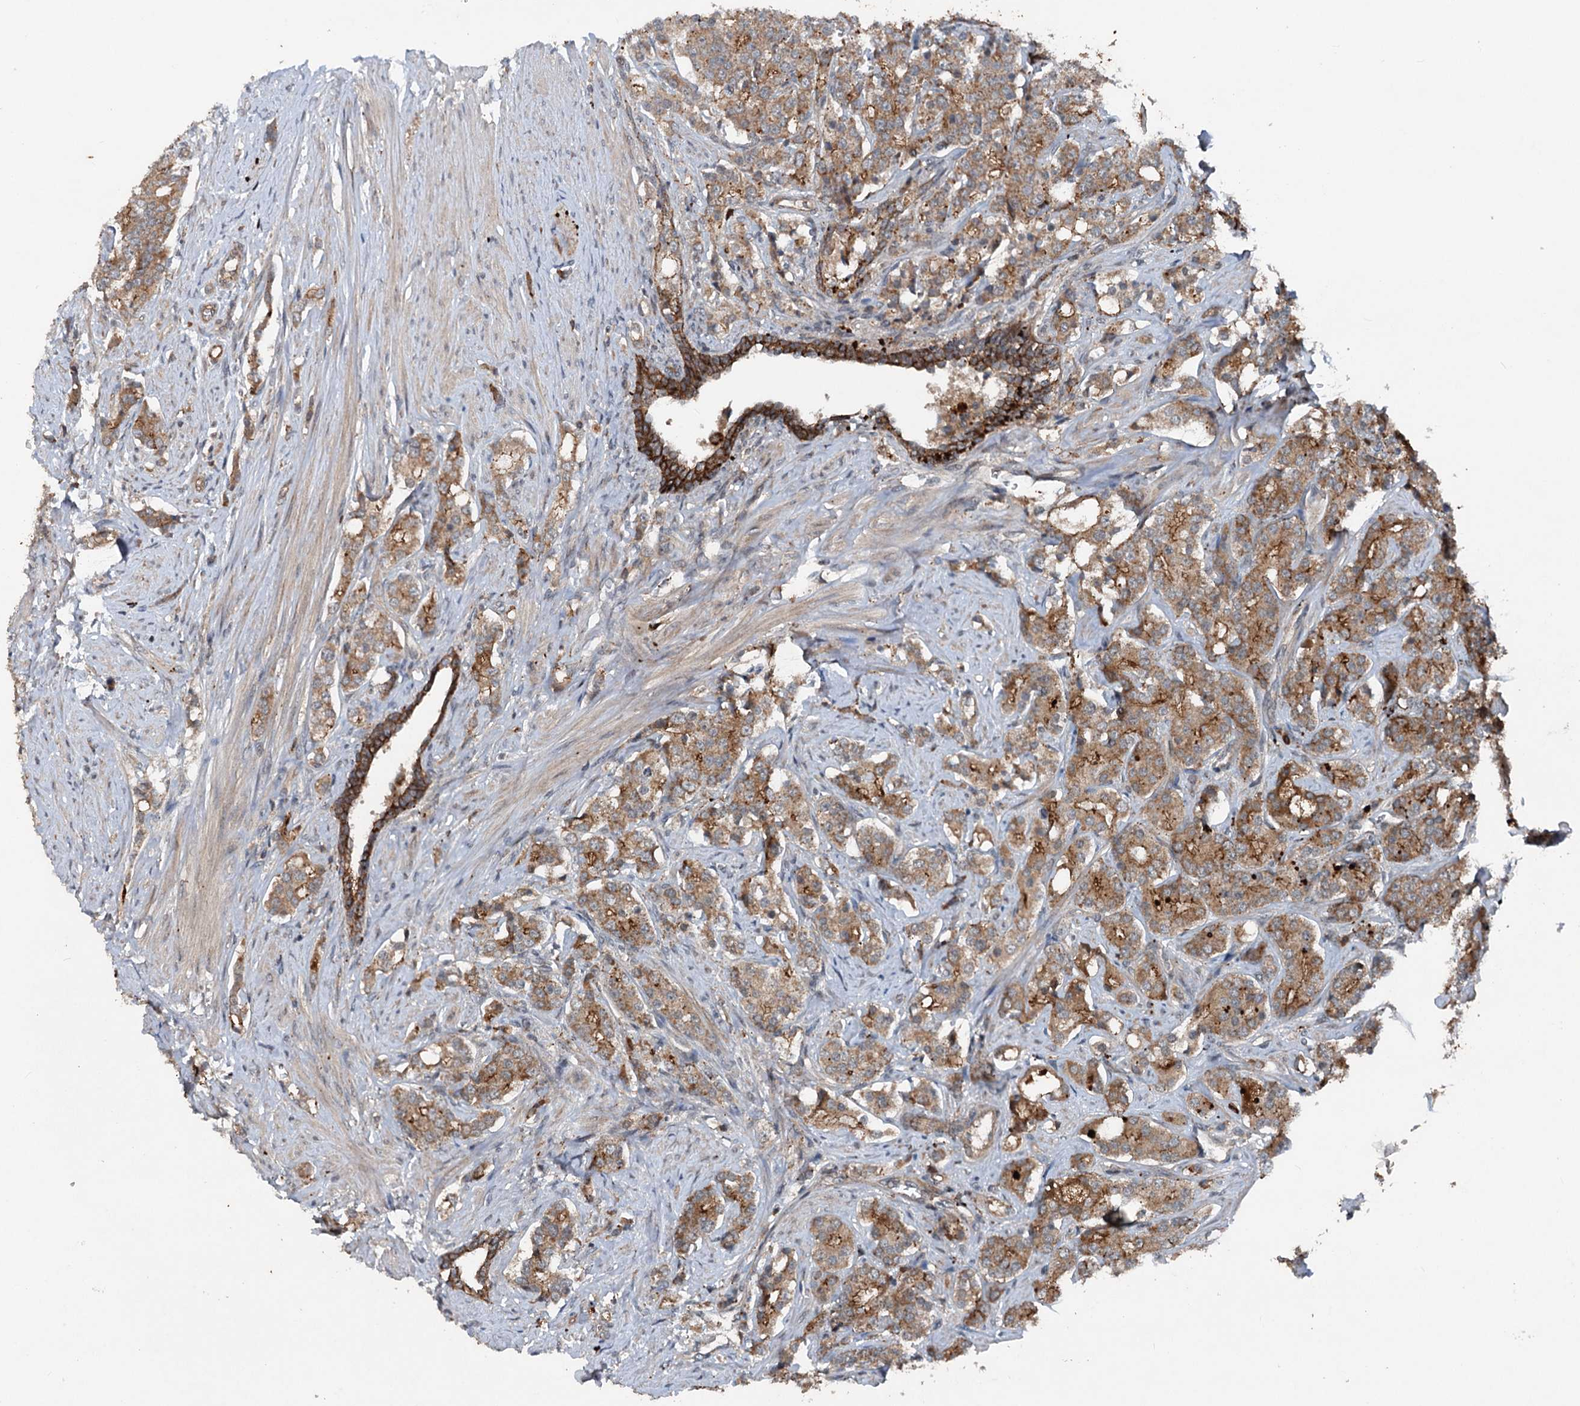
{"staining": {"intensity": "moderate", "quantity": ">75%", "location": "cytoplasmic/membranous"}, "tissue": "prostate cancer", "cell_type": "Tumor cells", "image_type": "cancer", "snomed": [{"axis": "morphology", "description": "Adenocarcinoma, High grade"}, {"axis": "topography", "description": "Prostate"}], "caption": "High-grade adenocarcinoma (prostate) tissue reveals moderate cytoplasmic/membranous expression in approximately >75% of tumor cells, visualized by immunohistochemistry.", "gene": "N4BP2L2", "patient": {"sex": "male", "age": 62}}